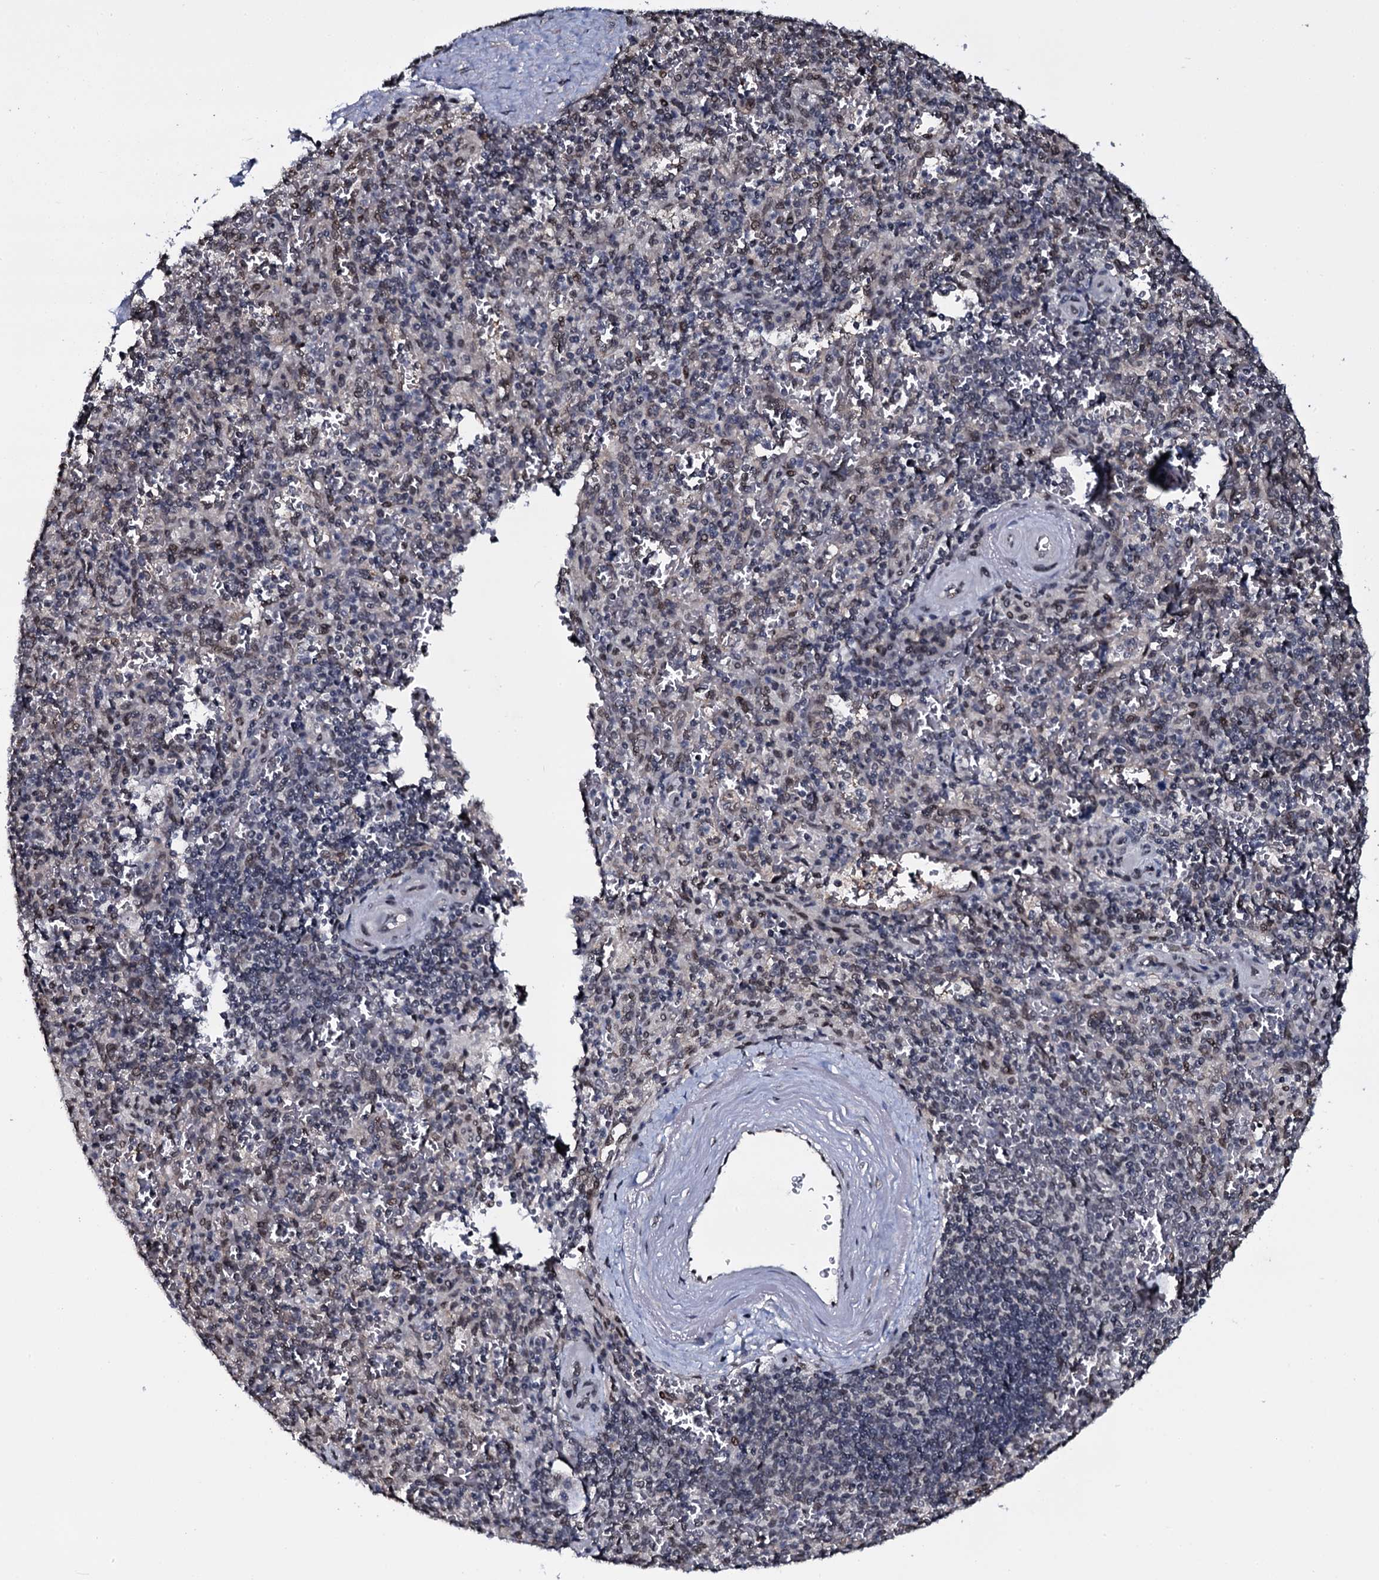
{"staining": {"intensity": "moderate", "quantity": "<25%", "location": "nuclear"}, "tissue": "spleen", "cell_type": "Cells in red pulp", "image_type": "normal", "snomed": [{"axis": "morphology", "description": "Normal tissue, NOS"}, {"axis": "topography", "description": "Spleen"}], "caption": "Normal spleen was stained to show a protein in brown. There is low levels of moderate nuclear staining in about <25% of cells in red pulp. The staining was performed using DAB, with brown indicating positive protein expression. Nuclei are stained blue with hematoxylin.", "gene": "SH2D4B", "patient": {"sex": "male", "age": 82}}